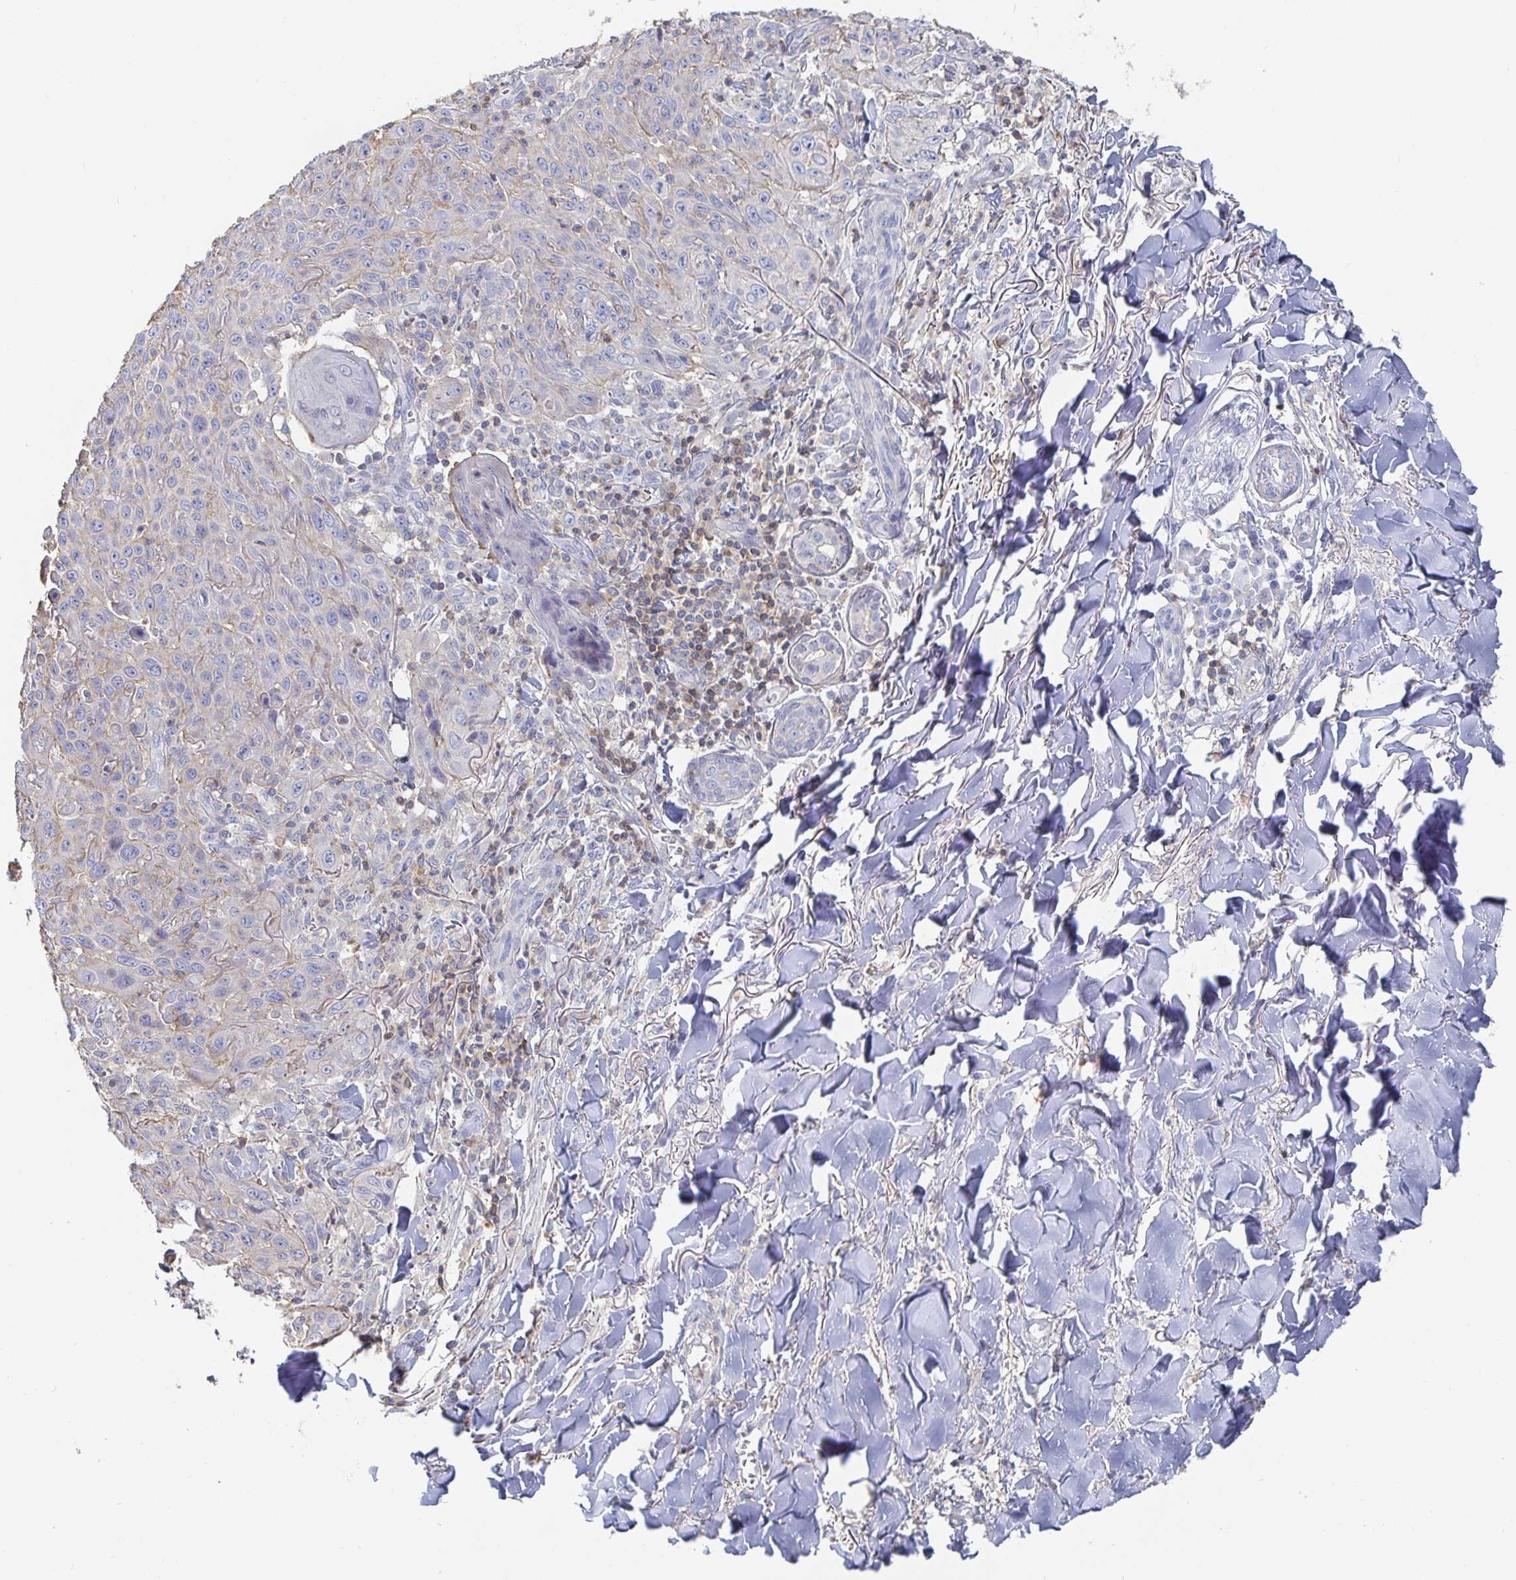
{"staining": {"intensity": "negative", "quantity": "none", "location": "none"}, "tissue": "skin cancer", "cell_type": "Tumor cells", "image_type": "cancer", "snomed": [{"axis": "morphology", "description": "Squamous cell carcinoma, NOS"}, {"axis": "topography", "description": "Skin"}], "caption": "Immunohistochemistry (IHC) micrograph of skin cancer (squamous cell carcinoma) stained for a protein (brown), which displays no expression in tumor cells.", "gene": "PIK3CD", "patient": {"sex": "male", "age": 75}}